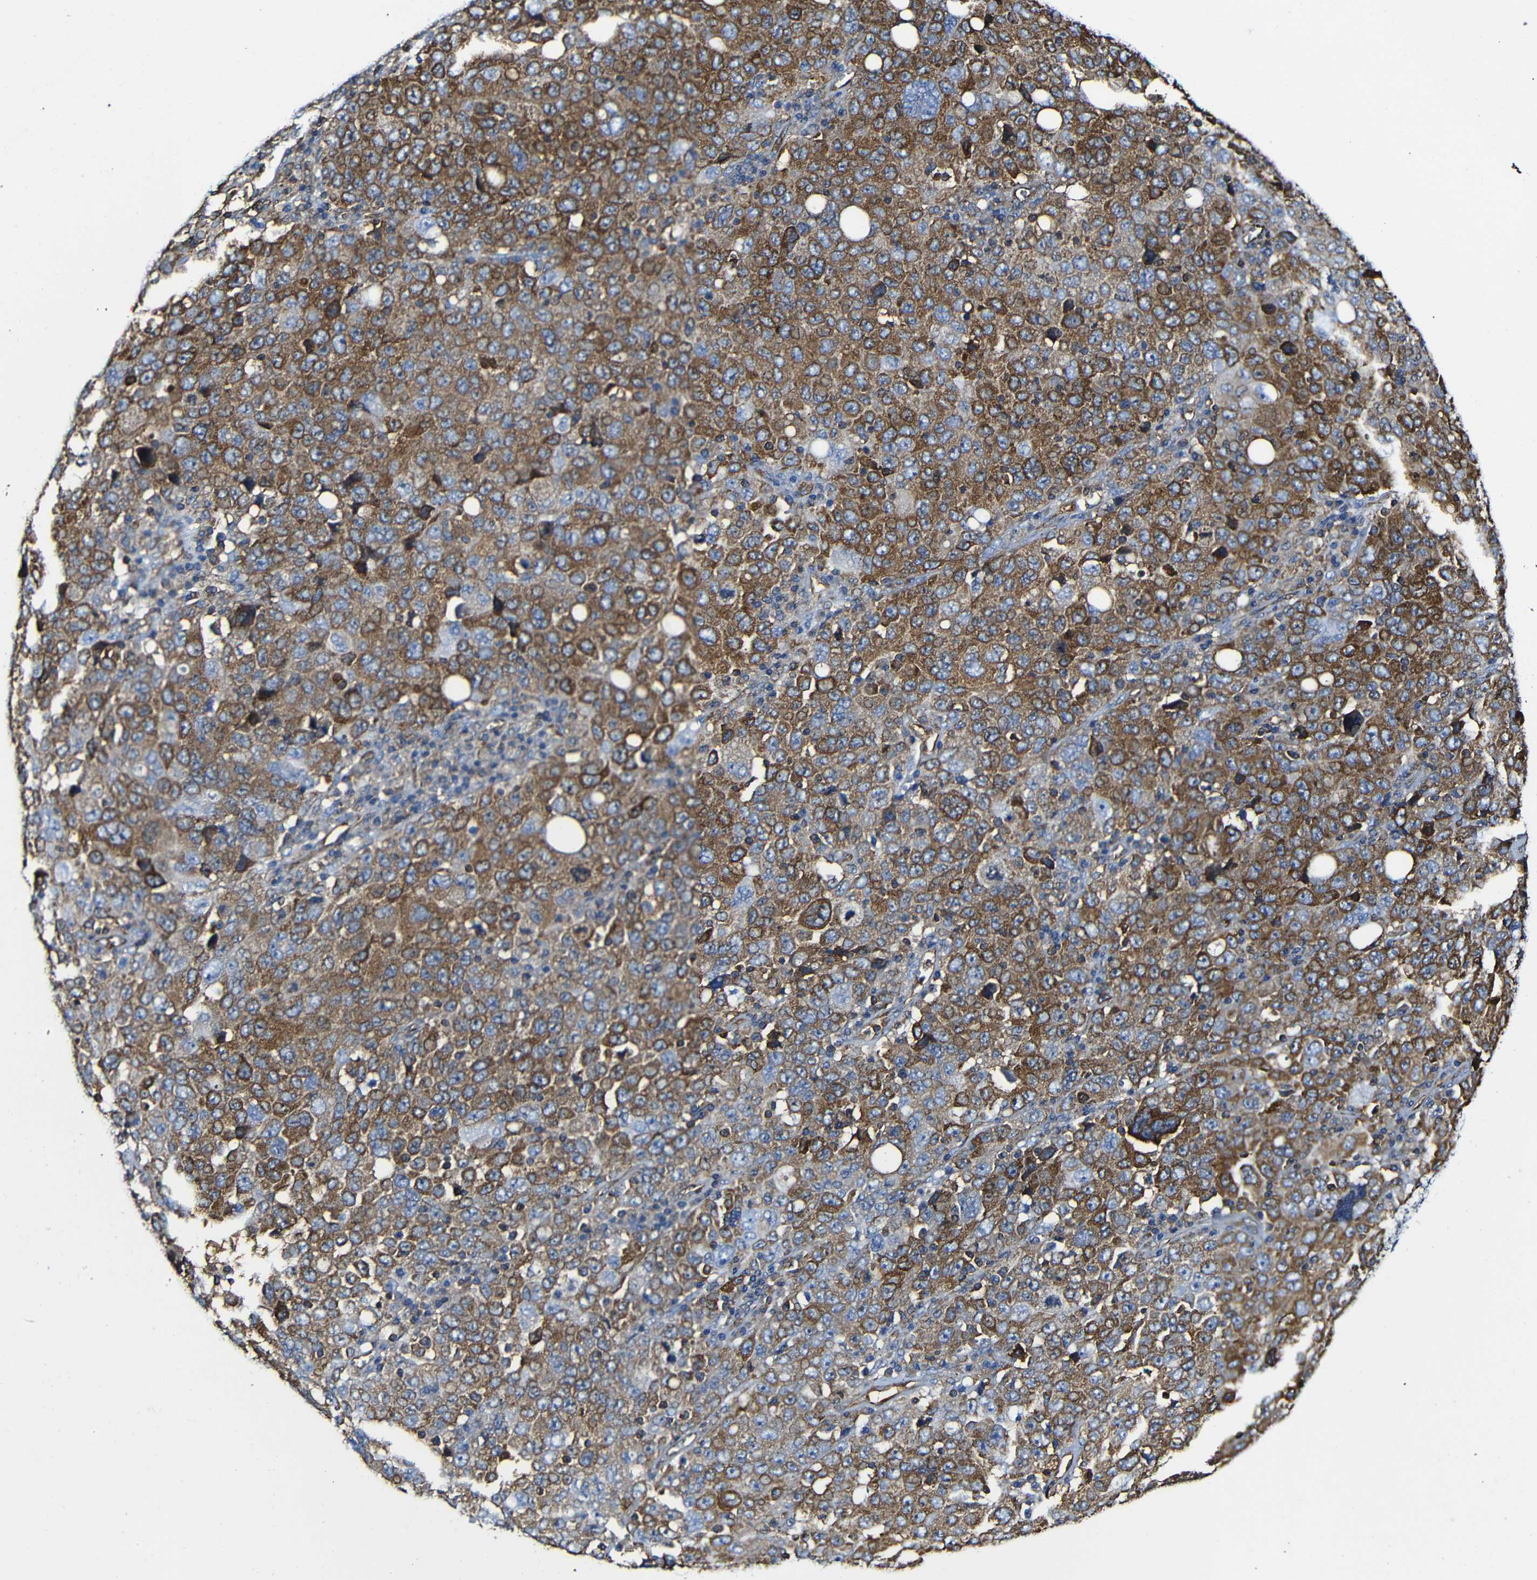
{"staining": {"intensity": "moderate", "quantity": ">75%", "location": "cytoplasmic/membranous"}, "tissue": "ovarian cancer", "cell_type": "Tumor cells", "image_type": "cancer", "snomed": [{"axis": "morphology", "description": "Carcinoma, endometroid"}, {"axis": "topography", "description": "Ovary"}], "caption": "Ovarian endometroid carcinoma was stained to show a protein in brown. There is medium levels of moderate cytoplasmic/membranous expression in approximately >75% of tumor cells. (brown staining indicates protein expression, while blue staining denotes nuclei).", "gene": "MSN", "patient": {"sex": "female", "age": 62}}